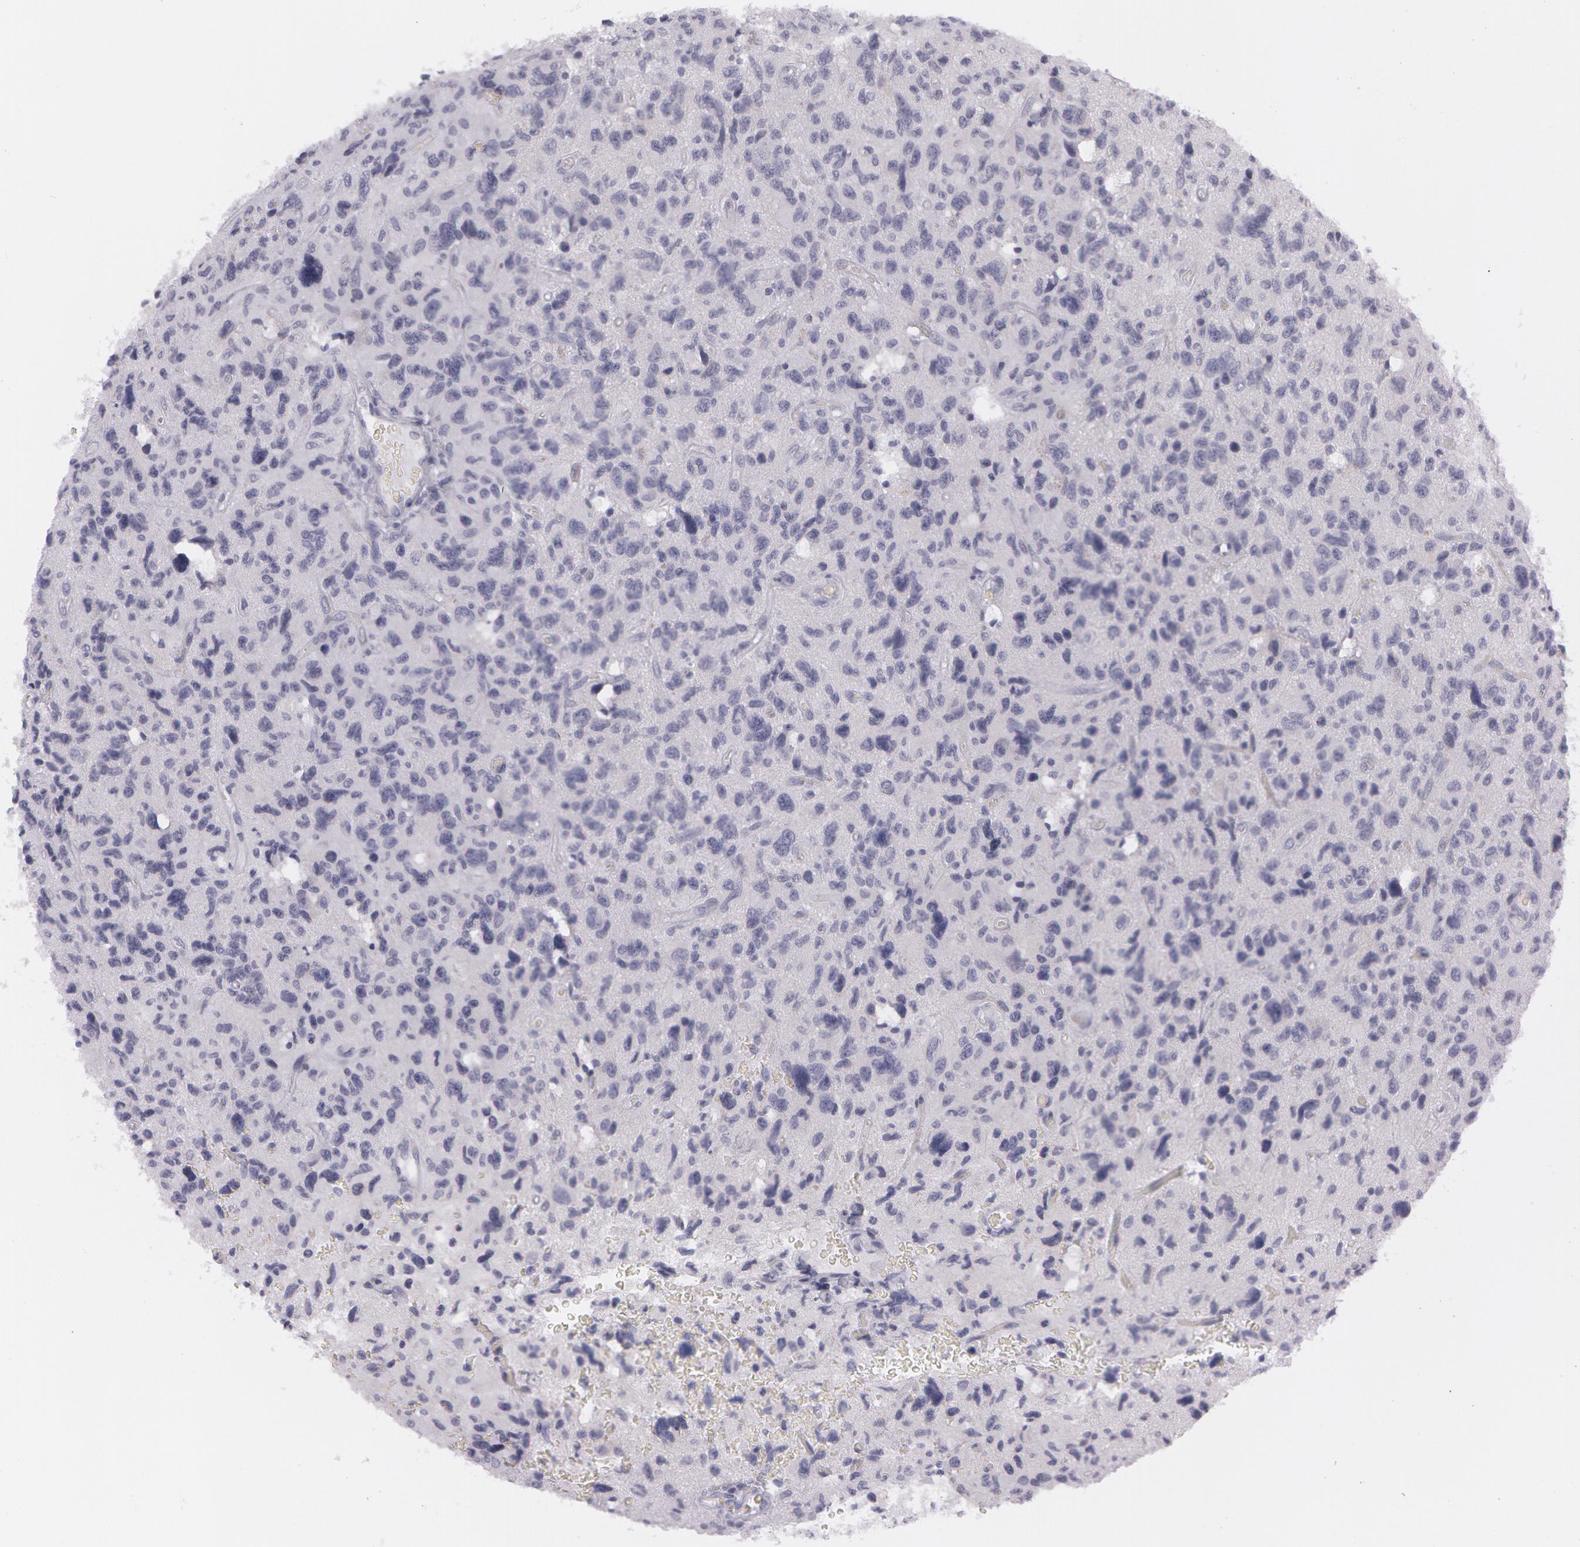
{"staining": {"intensity": "negative", "quantity": "none", "location": "none"}, "tissue": "glioma", "cell_type": "Tumor cells", "image_type": "cancer", "snomed": [{"axis": "morphology", "description": "Glioma, malignant, High grade"}, {"axis": "topography", "description": "Brain"}], "caption": "High power microscopy image of an IHC photomicrograph of glioma, revealing no significant staining in tumor cells. (DAB immunohistochemistry visualized using brightfield microscopy, high magnification).", "gene": "IL1RN", "patient": {"sex": "female", "age": 60}}